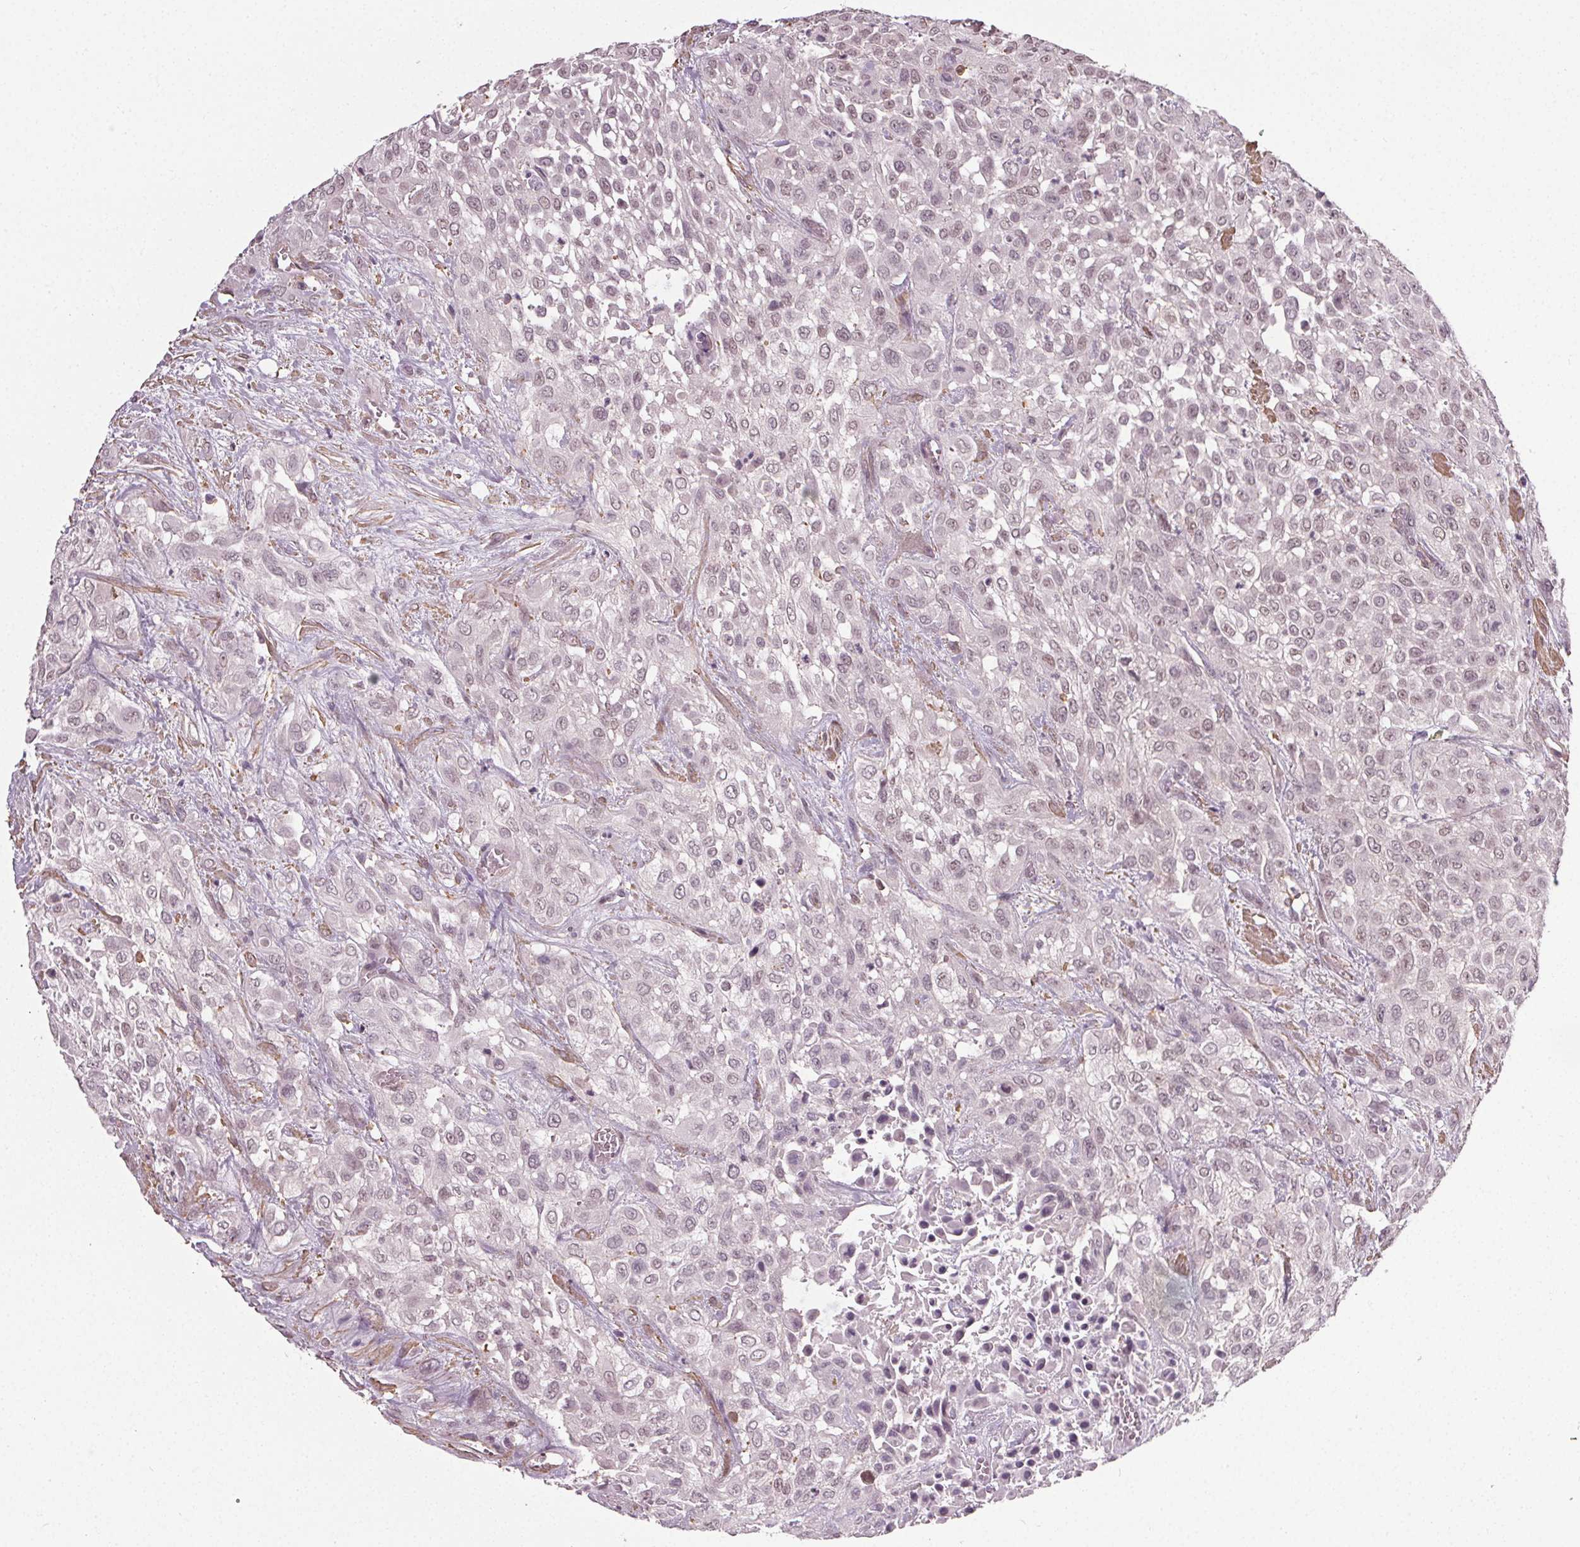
{"staining": {"intensity": "weak", "quantity": "25%-75%", "location": "nuclear"}, "tissue": "urothelial cancer", "cell_type": "Tumor cells", "image_type": "cancer", "snomed": [{"axis": "morphology", "description": "Urothelial carcinoma, High grade"}, {"axis": "topography", "description": "Urinary bladder"}], "caption": "IHC histopathology image of neoplastic tissue: high-grade urothelial carcinoma stained using immunohistochemistry (IHC) demonstrates low levels of weak protein expression localized specifically in the nuclear of tumor cells, appearing as a nuclear brown color.", "gene": "PKP1", "patient": {"sex": "male", "age": 57}}